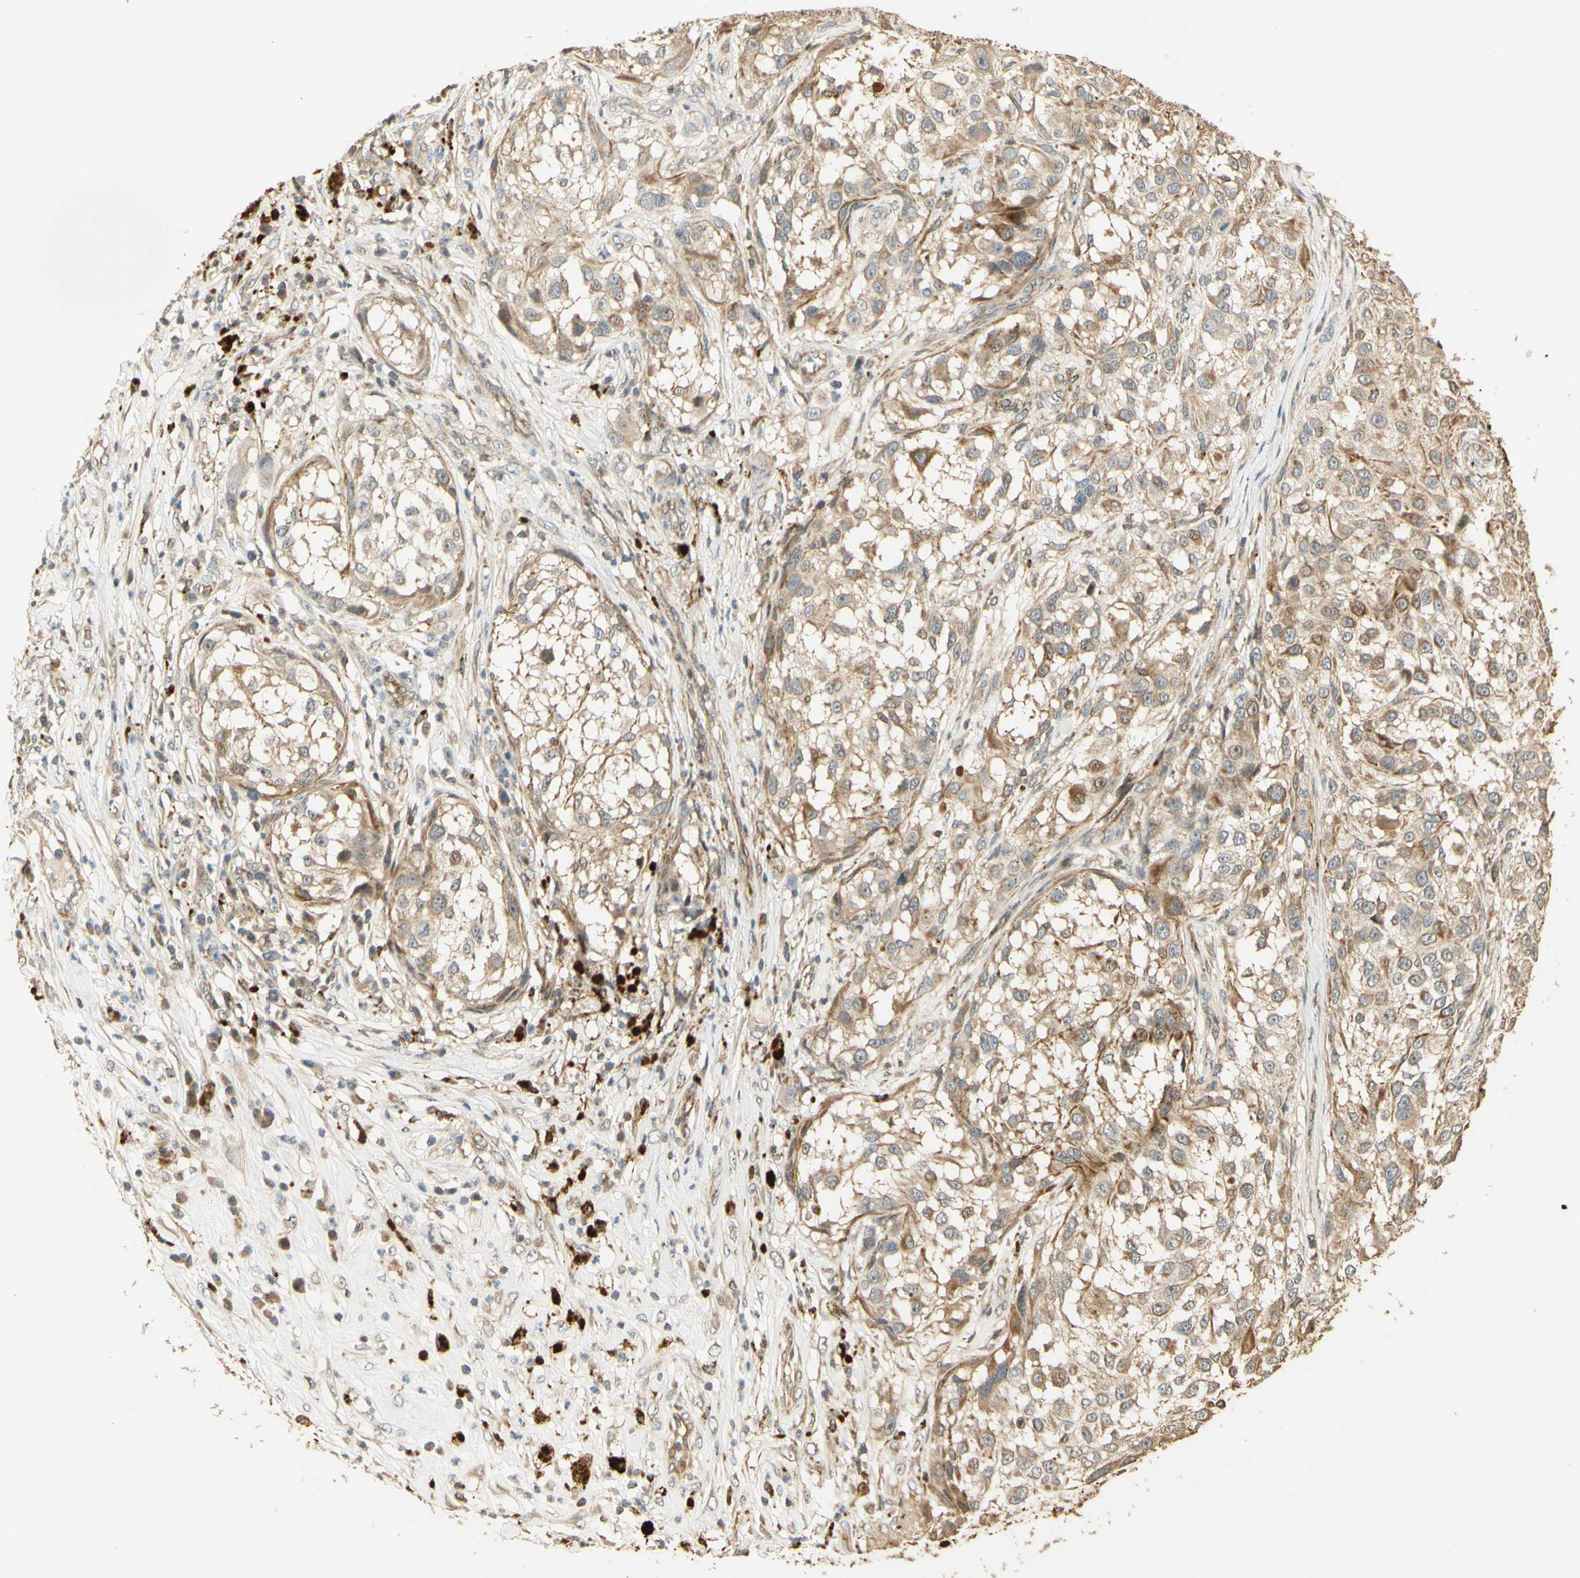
{"staining": {"intensity": "moderate", "quantity": "25%-75%", "location": "cytoplasmic/membranous"}, "tissue": "melanoma", "cell_type": "Tumor cells", "image_type": "cancer", "snomed": [{"axis": "morphology", "description": "Necrosis, NOS"}, {"axis": "morphology", "description": "Malignant melanoma, NOS"}, {"axis": "topography", "description": "Skin"}], "caption": "Malignant melanoma stained with DAB (3,3'-diaminobenzidine) IHC shows medium levels of moderate cytoplasmic/membranous positivity in approximately 25%-75% of tumor cells.", "gene": "AGER", "patient": {"sex": "female", "age": 87}}